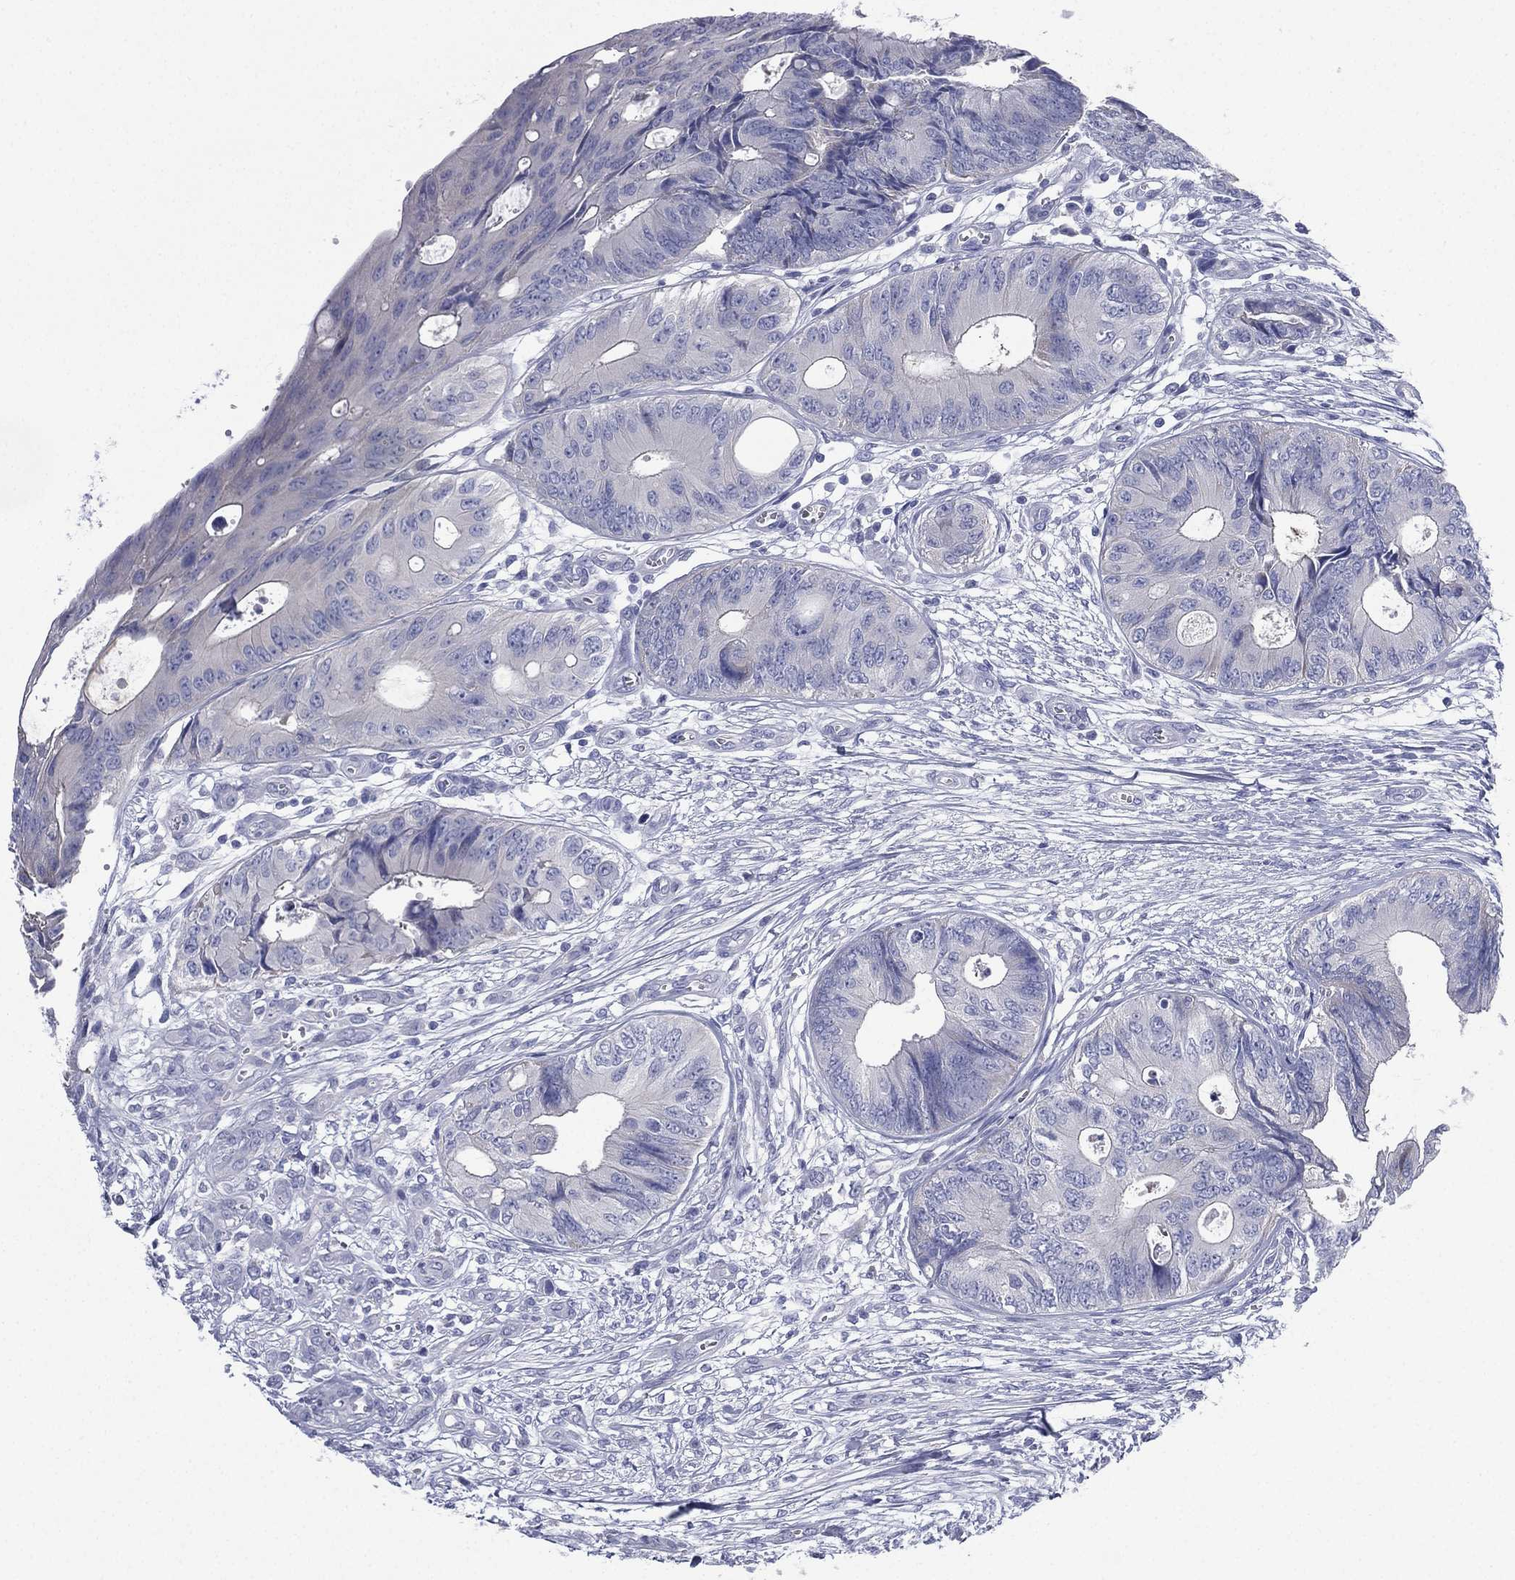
{"staining": {"intensity": "negative", "quantity": "none", "location": "none"}, "tissue": "colorectal cancer", "cell_type": "Tumor cells", "image_type": "cancer", "snomed": [{"axis": "morphology", "description": "Normal tissue, NOS"}, {"axis": "morphology", "description": "Adenocarcinoma, NOS"}, {"axis": "topography", "description": "Colon"}], "caption": "DAB immunohistochemical staining of human colorectal cancer (adenocarcinoma) reveals no significant positivity in tumor cells.", "gene": "FCER2", "patient": {"sex": "male", "age": 65}}